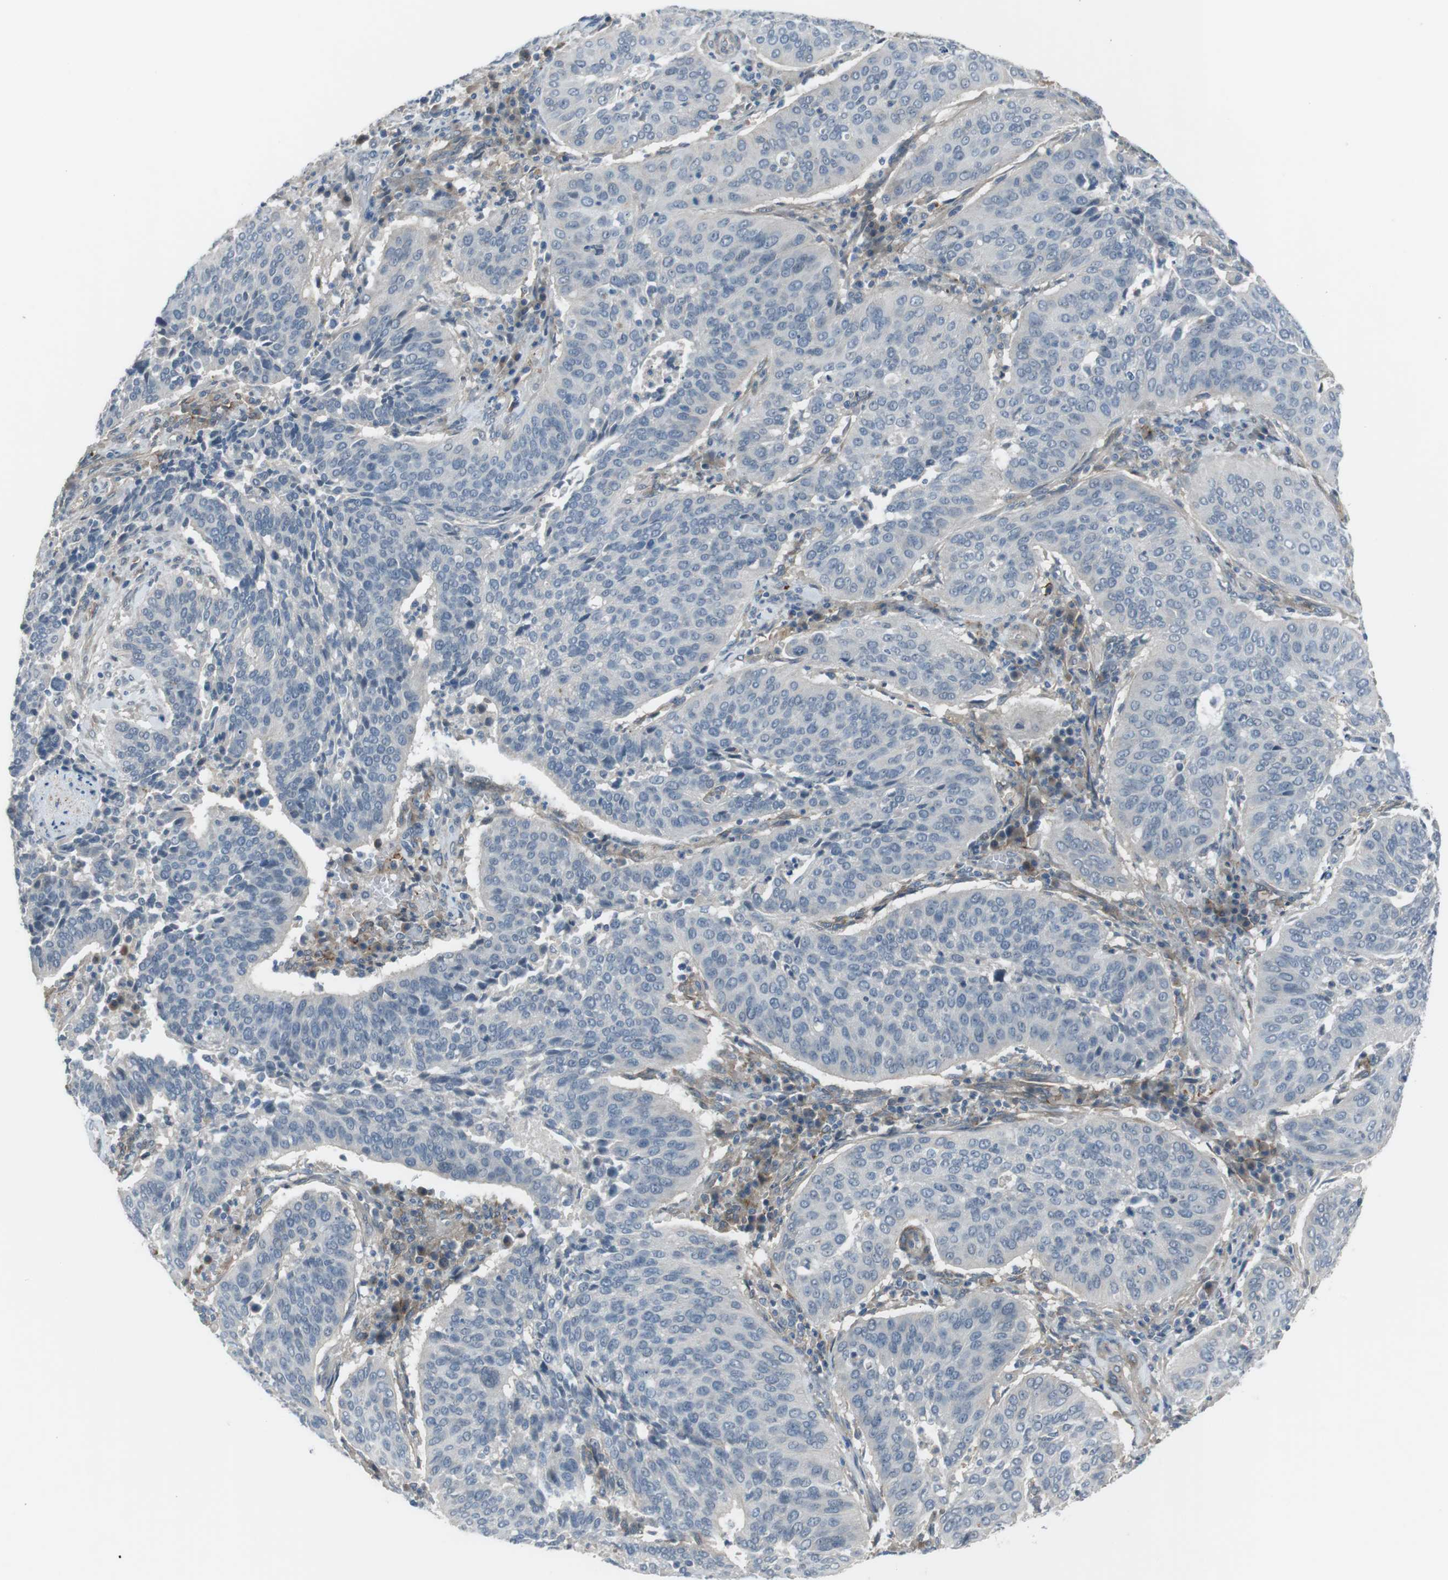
{"staining": {"intensity": "negative", "quantity": "none", "location": "none"}, "tissue": "cervical cancer", "cell_type": "Tumor cells", "image_type": "cancer", "snomed": [{"axis": "morphology", "description": "Normal tissue, NOS"}, {"axis": "morphology", "description": "Squamous cell carcinoma, NOS"}, {"axis": "topography", "description": "Cervix"}], "caption": "The immunohistochemistry histopathology image has no significant expression in tumor cells of cervical squamous cell carcinoma tissue.", "gene": "ANK2", "patient": {"sex": "female", "age": 39}}